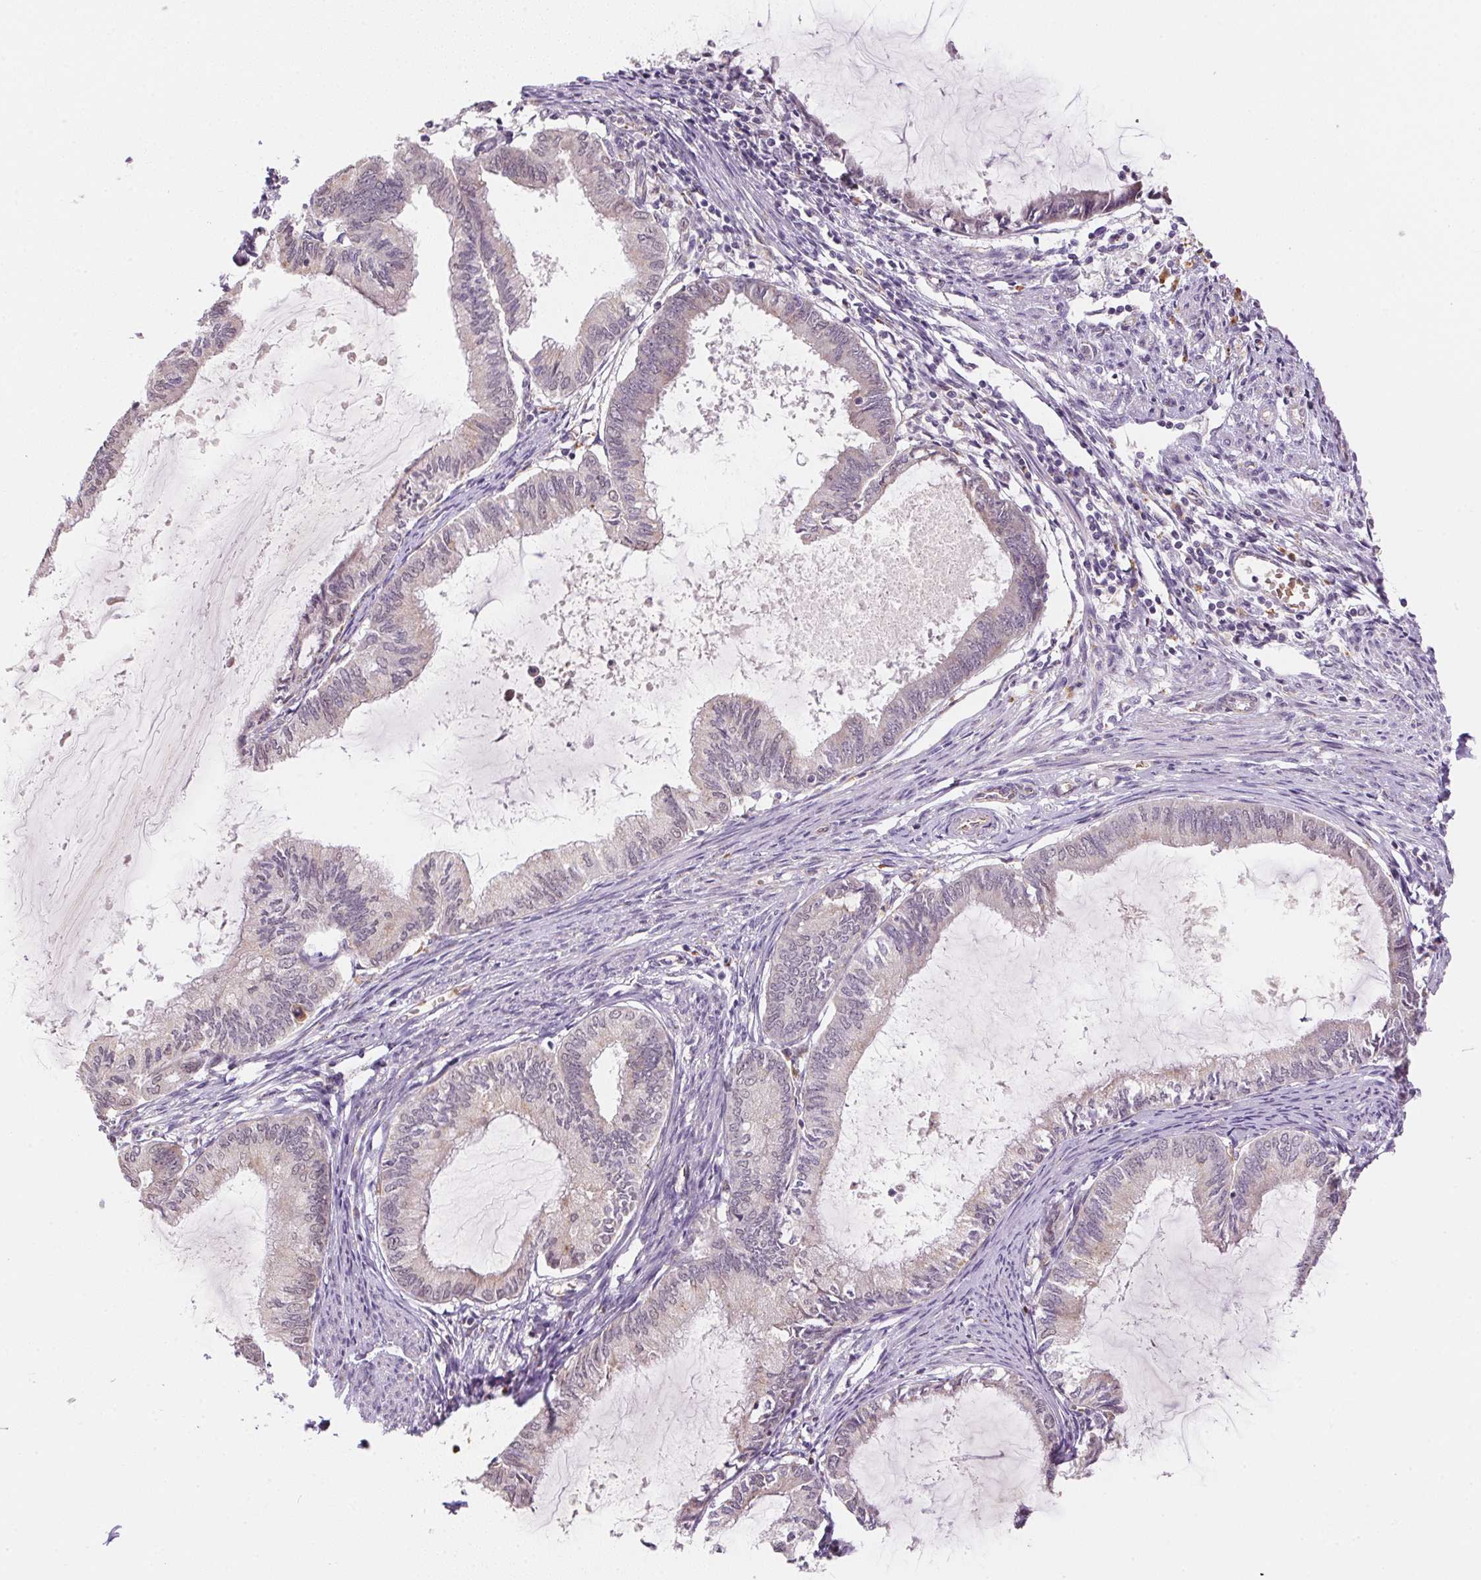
{"staining": {"intensity": "negative", "quantity": "none", "location": "none"}, "tissue": "endometrial cancer", "cell_type": "Tumor cells", "image_type": "cancer", "snomed": [{"axis": "morphology", "description": "Adenocarcinoma, NOS"}, {"axis": "topography", "description": "Endometrium"}], "caption": "Immunohistochemistry photomicrograph of human adenocarcinoma (endometrial) stained for a protein (brown), which shows no positivity in tumor cells. The staining was performed using DAB (3,3'-diaminobenzidine) to visualize the protein expression in brown, while the nuclei were stained in blue with hematoxylin (Magnification: 20x).", "gene": "METTL13", "patient": {"sex": "female", "age": 86}}